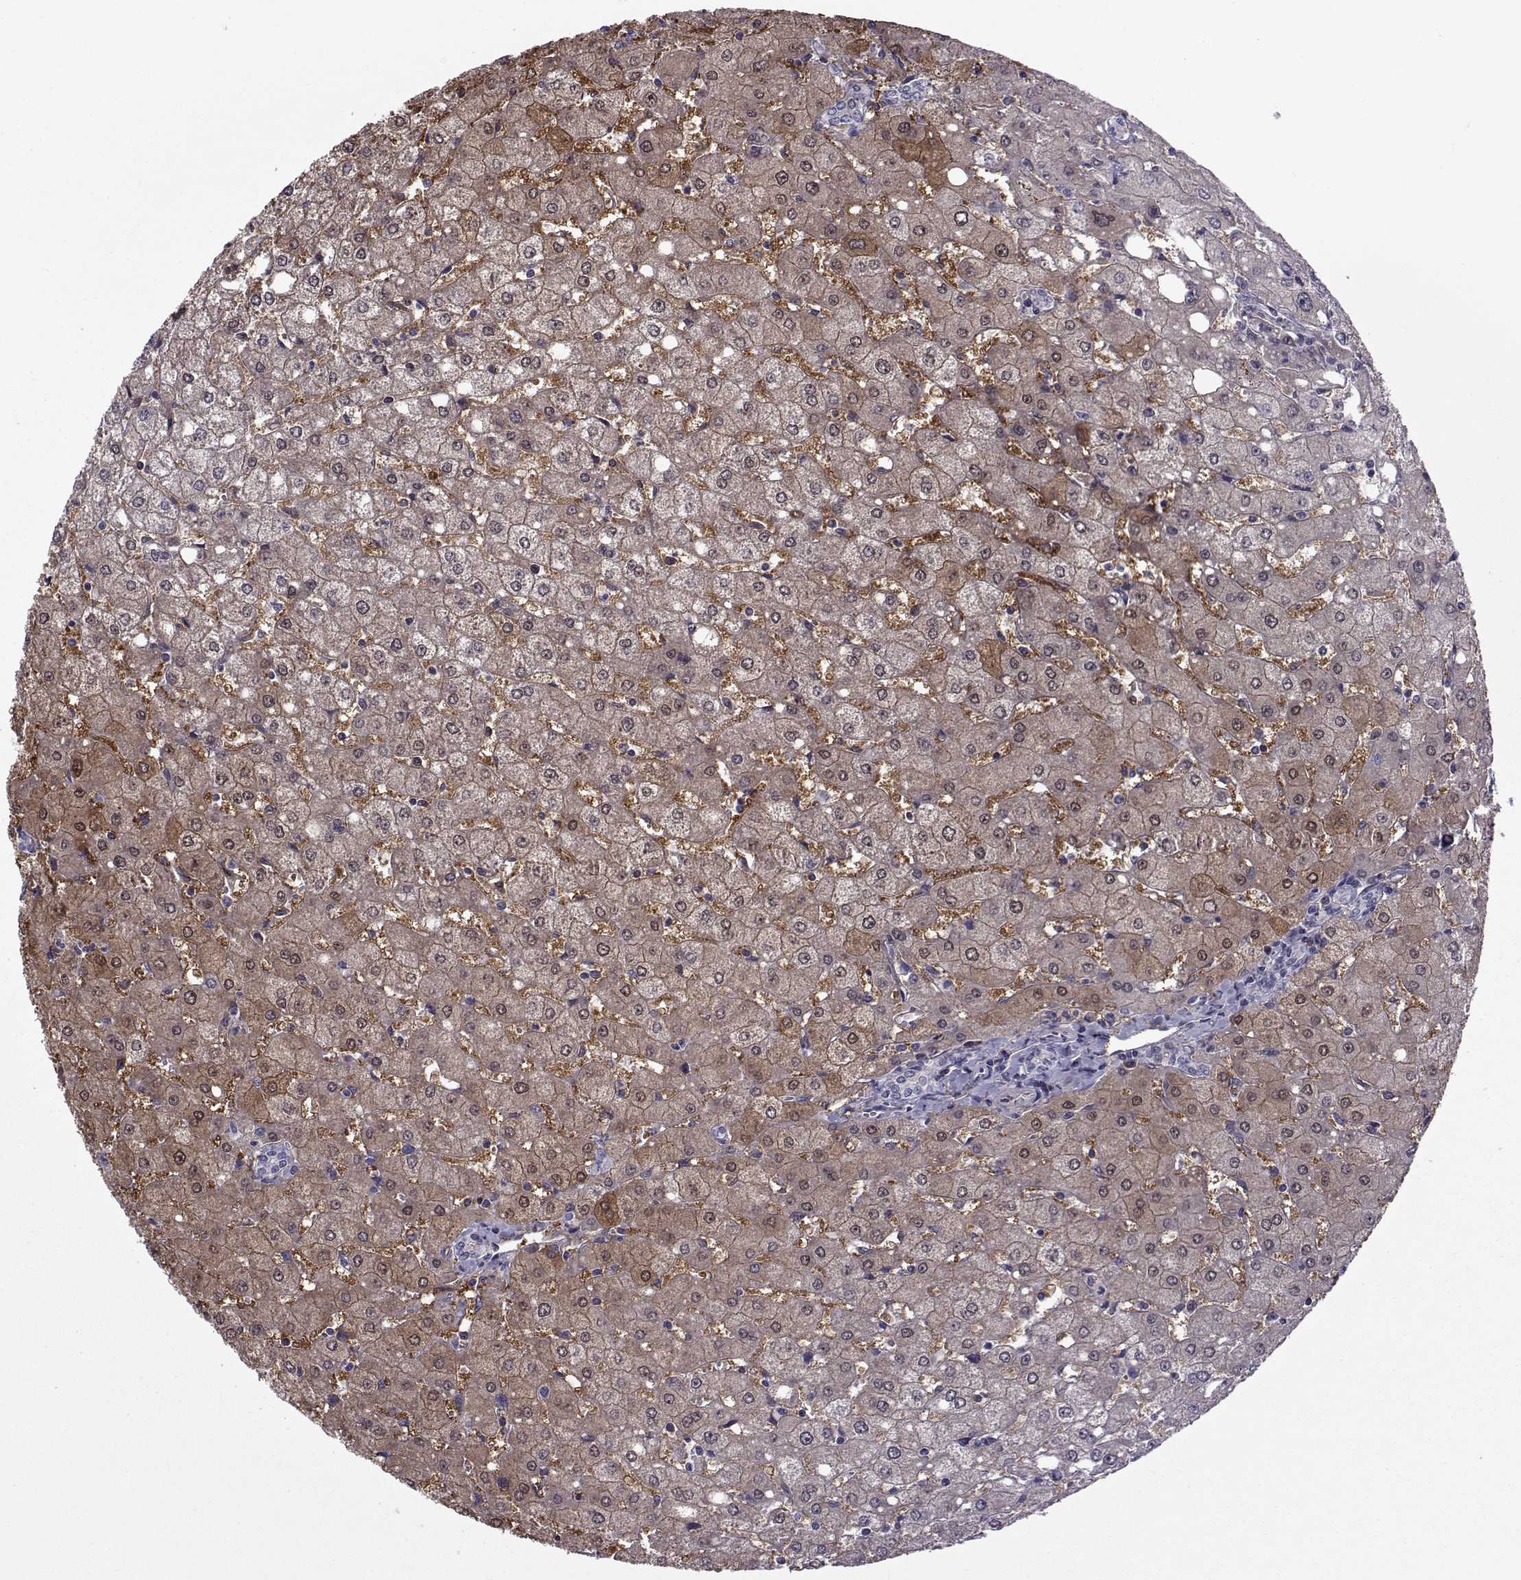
{"staining": {"intensity": "negative", "quantity": "none", "location": "none"}, "tissue": "liver", "cell_type": "Cholangiocytes", "image_type": "normal", "snomed": [{"axis": "morphology", "description": "Normal tissue, NOS"}, {"axis": "topography", "description": "Liver"}], "caption": "There is no significant positivity in cholangiocytes of liver. (Brightfield microscopy of DAB IHC at high magnification).", "gene": "TNFRSF11B", "patient": {"sex": "female", "age": 53}}